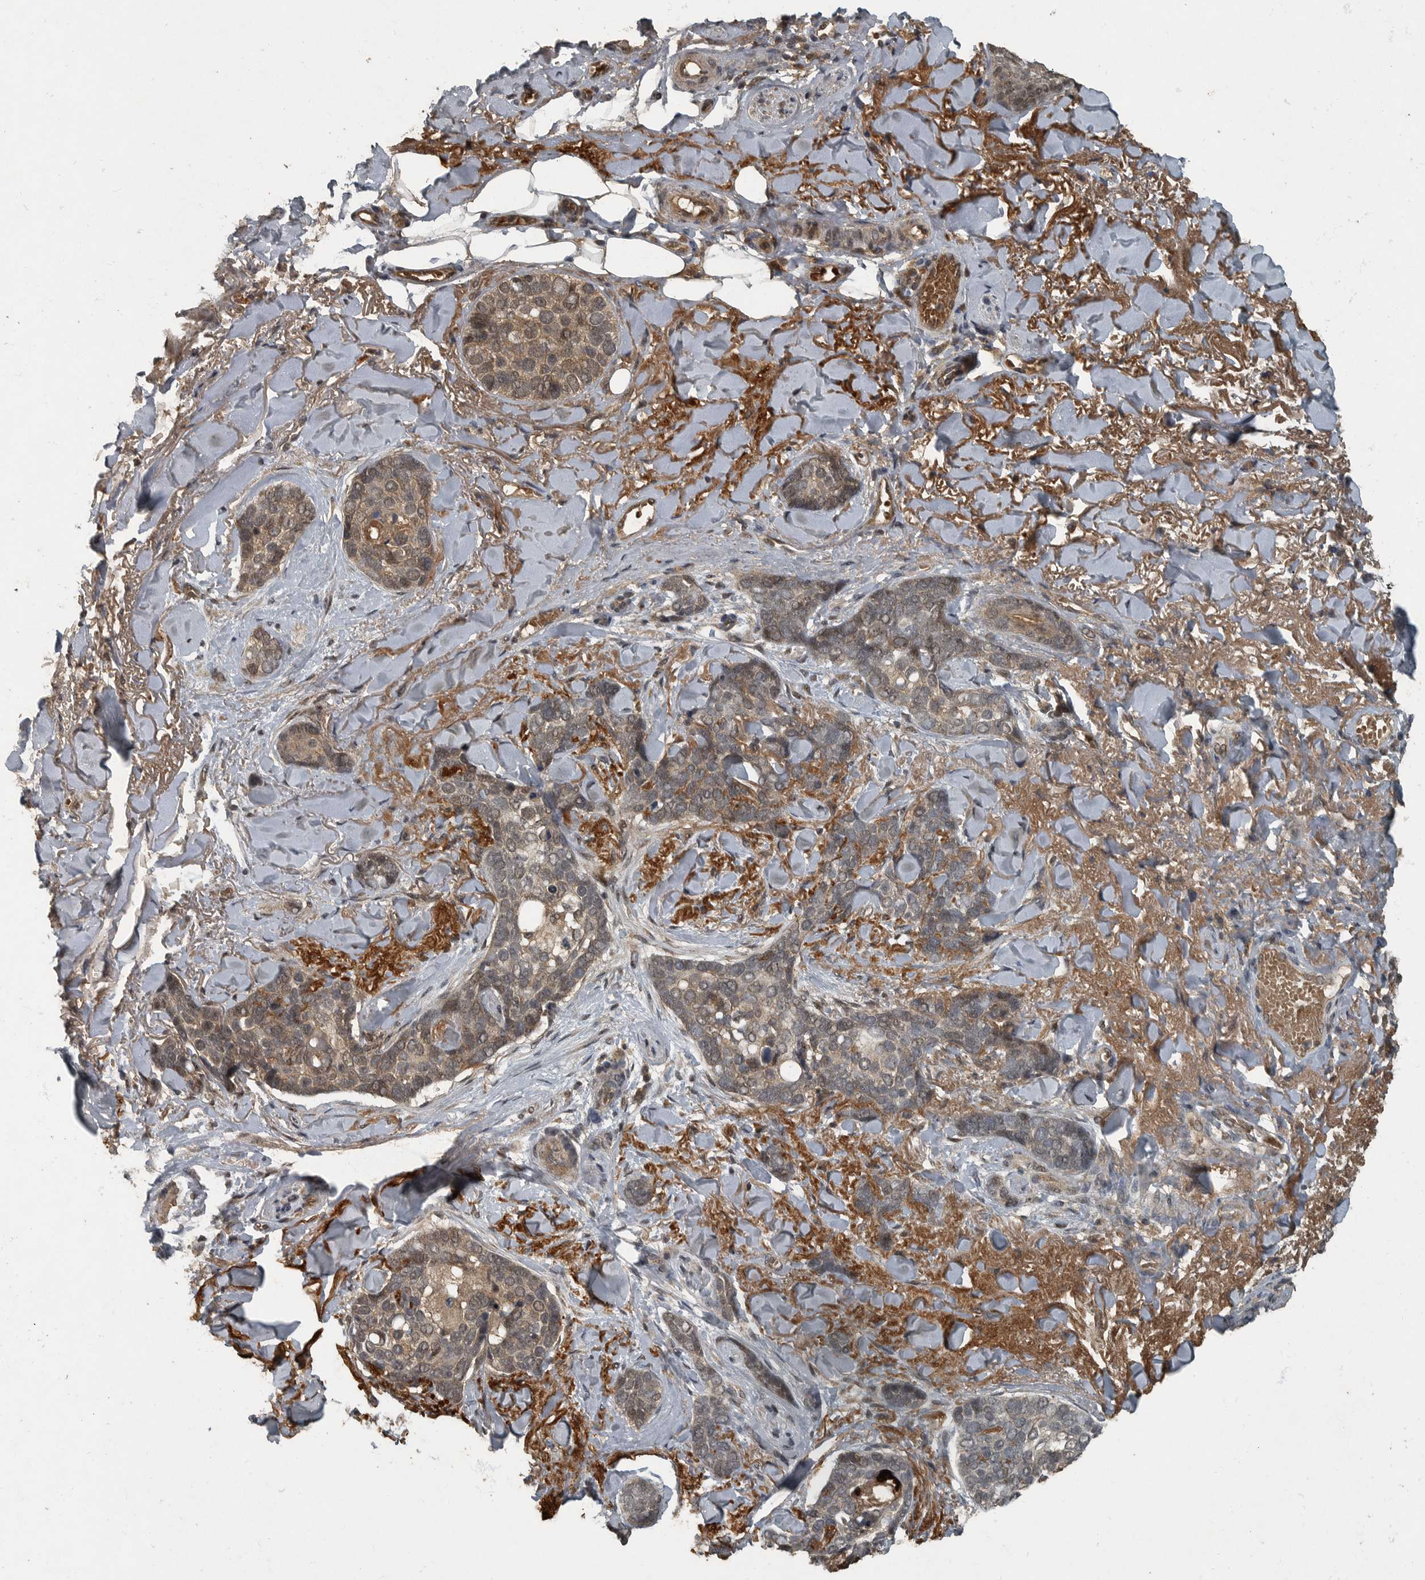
{"staining": {"intensity": "weak", "quantity": "25%-75%", "location": "cytoplasmic/membranous"}, "tissue": "skin cancer", "cell_type": "Tumor cells", "image_type": "cancer", "snomed": [{"axis": "morphology", "description": "Basal cell carcinoma"}, {"axis": "topography", "description": "Skin"}], "caption": "High-magnification brightfield microscopy of skin cancer stained with DAB (3,3'-diaminobenzidine) (brown) and counterstained with hematoxylin (blue). tumor cells exhibit weak cytoplasmic/membranous positivity is identified in about25%-75% of cells.", "gene": "FOXO1", "patient": {"sex": "female", "age": 82}}